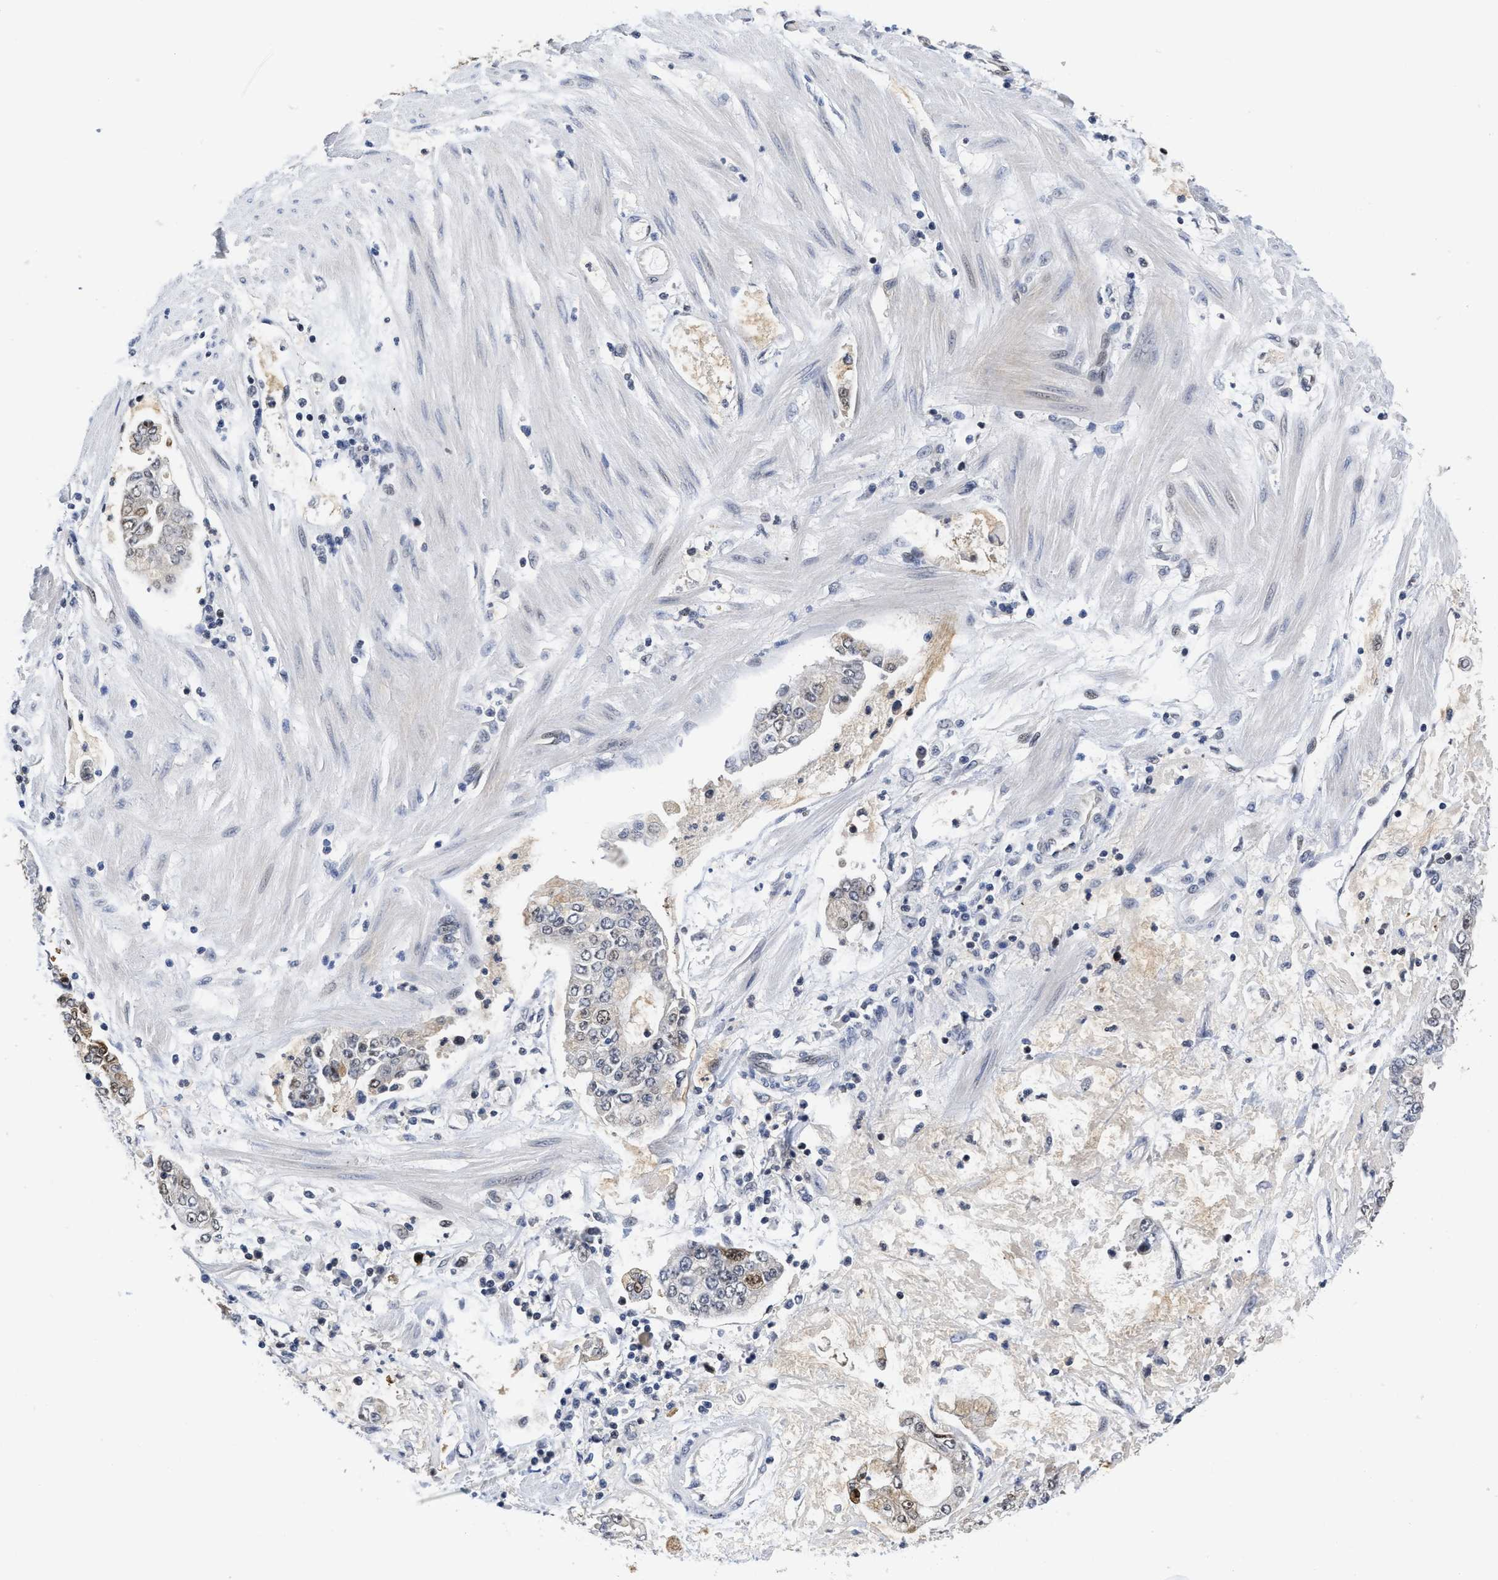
{"staining": {"intensity": "weak", "quantity": "<25%", "location": "cytoplasmic/membranous"}, "tissue": "stomach cancer", "cell_type": "Tumor cells", "image_type": "cancer", "snomed": [{"axis": "morphology", "description": "Adenocarcinoma, NOS"}, {"axis": "topography", "description": "Stomach"}], "caption": "Adenocarcinoma (stomach) was stained to show a protein in brown. There is no significant positivity in tumor cells. The staining was performed using DAB to visualize the protein expression in brown, while the nuclei were stained in blue with hematoxylin (Magnification: 20x).", "gene": "HIF1A", "patient": {"sex": "male", "age": 76}}